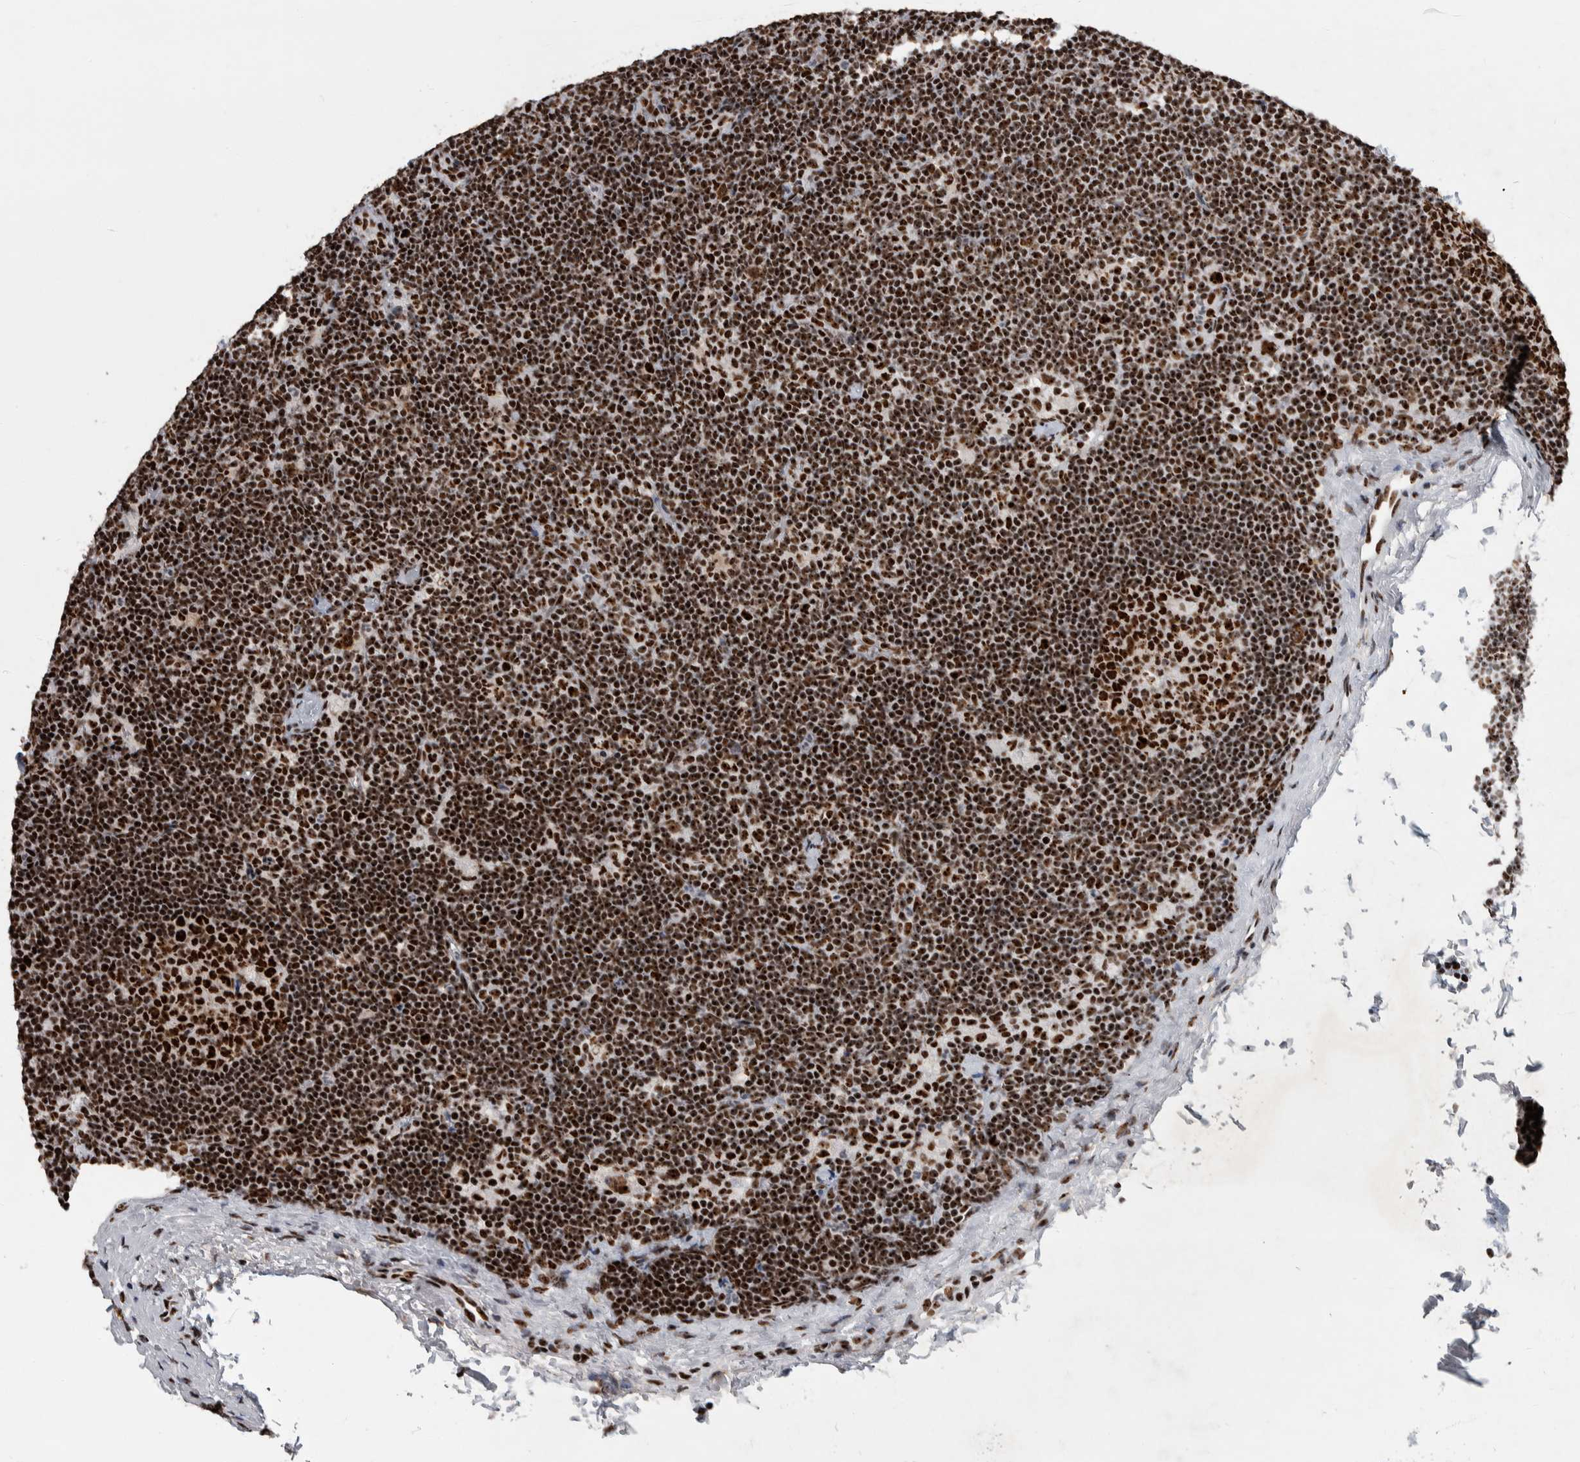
{"staining": {"intensity": "strong", "quantity": ">75%", "location": "nuclear"}, "tissue": "lymph node", "cell_type": "Germinal center cells", "image_type": "normal", "snomed": [{"axis": "morphology", "description": "Normal tissue, NOS"}, {"axis": "topography", "description": "Lymph node"}], "caption": "Benign lymph node demonstrates strong nuclear staining in approximately >75% of germinal center cells.", "gene": "NCL", "patient": {"sex": "female", "age": 22}}